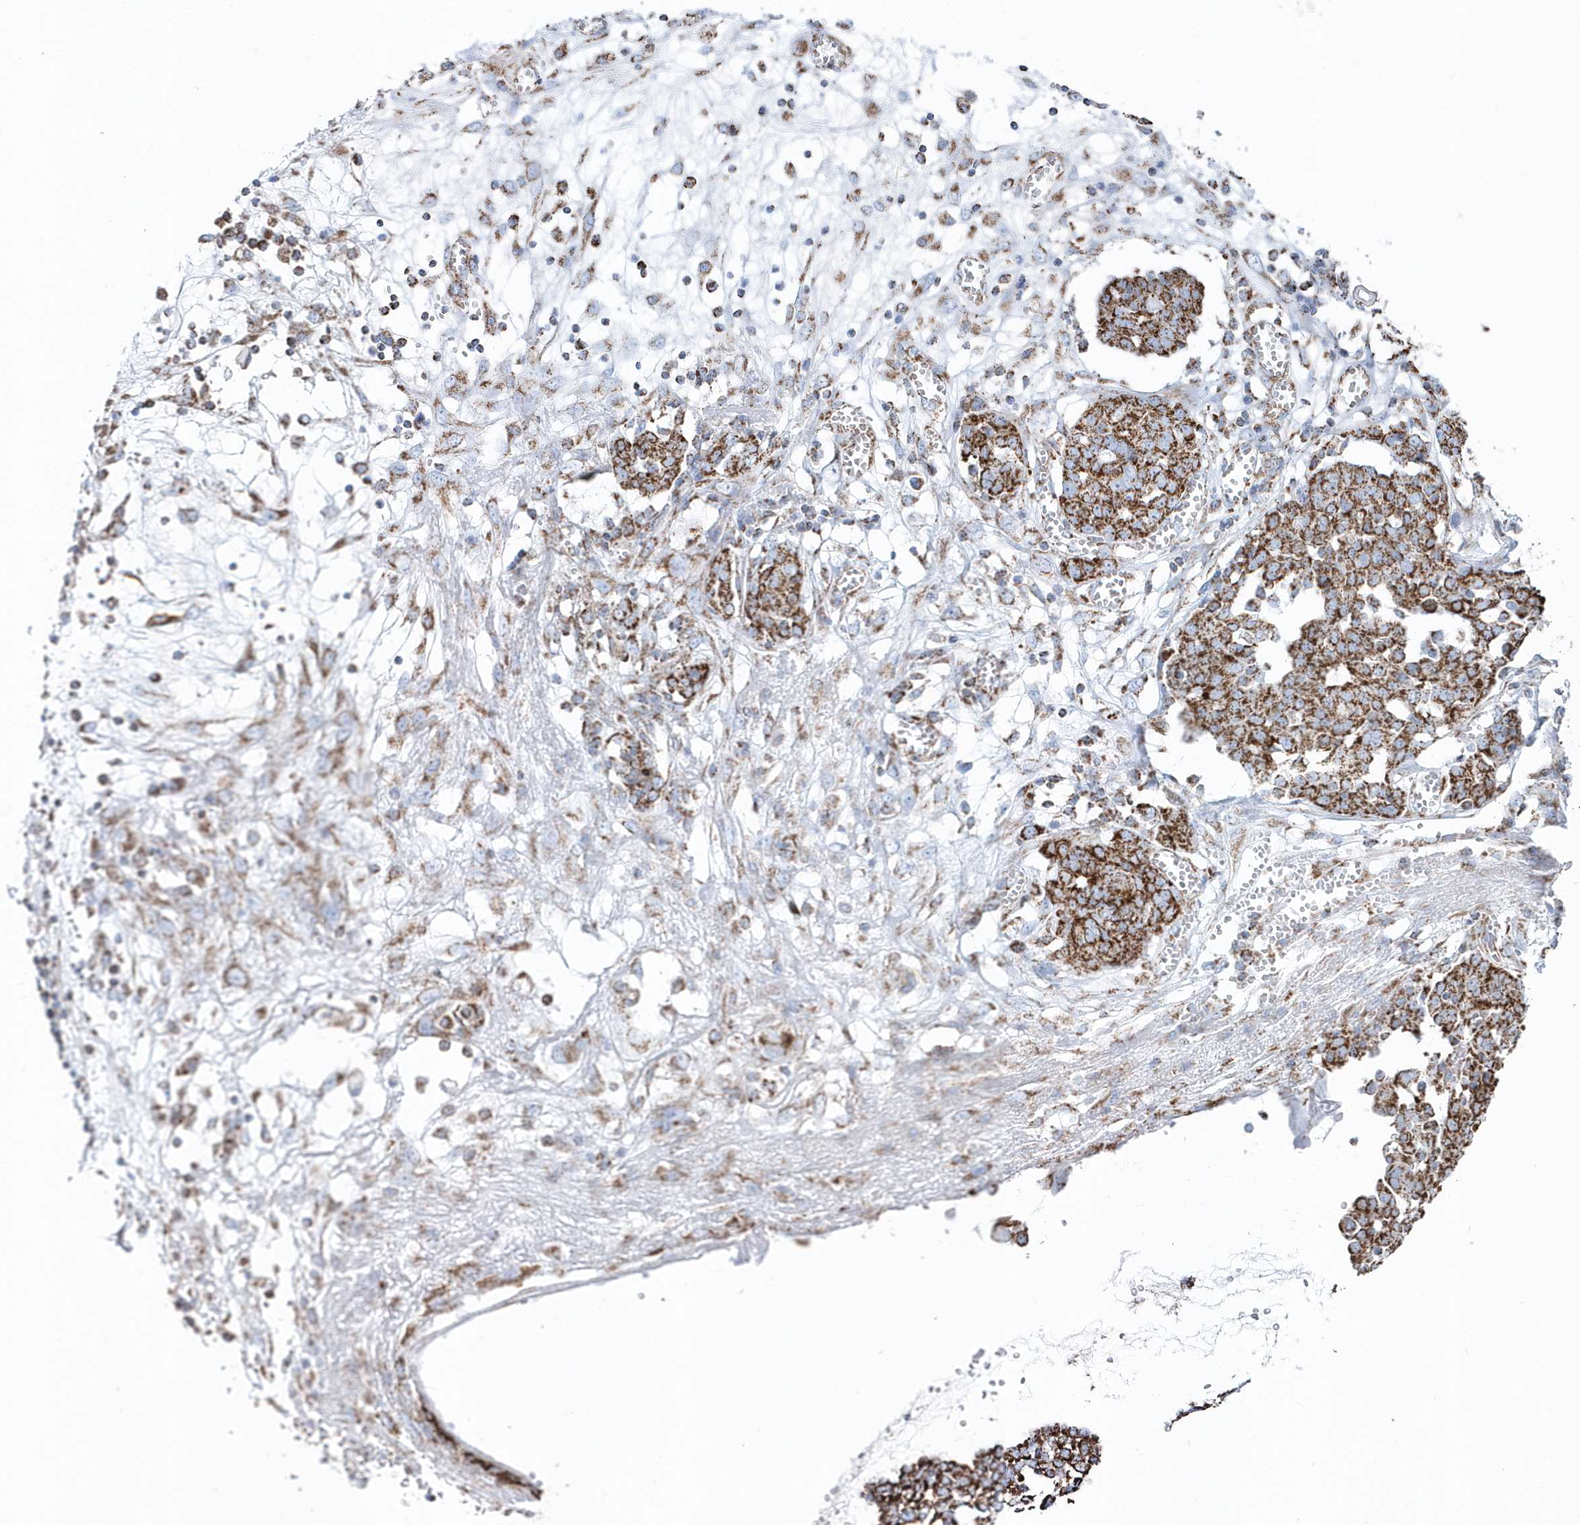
{"staining": {"intensity": "strong", "quantity": ">75%", "location": "cytoplasmic/membranous"}, "tissue": "ovarian cancer", "cell_type": "Tumor cells", "image_type": "cancer", "snomed": [{"axis": "morphology", "description": "Cystadenocarcinoma, serous, NOS"}, {"axis": "topography", "description": "Soft tissue"}, {"axis": "topography", "description": "Ovary"}], "caption": "A high-resolution photomicrograph shows immunohistochemistry staining of ovarian serous cystadenocarcinoma, which demonstrates strong cytoplasmic/membranous positivity in approximately >75% of tumor cells.", "gene": "TMCO6", "patient": {"sex": "female", "age": 57}}